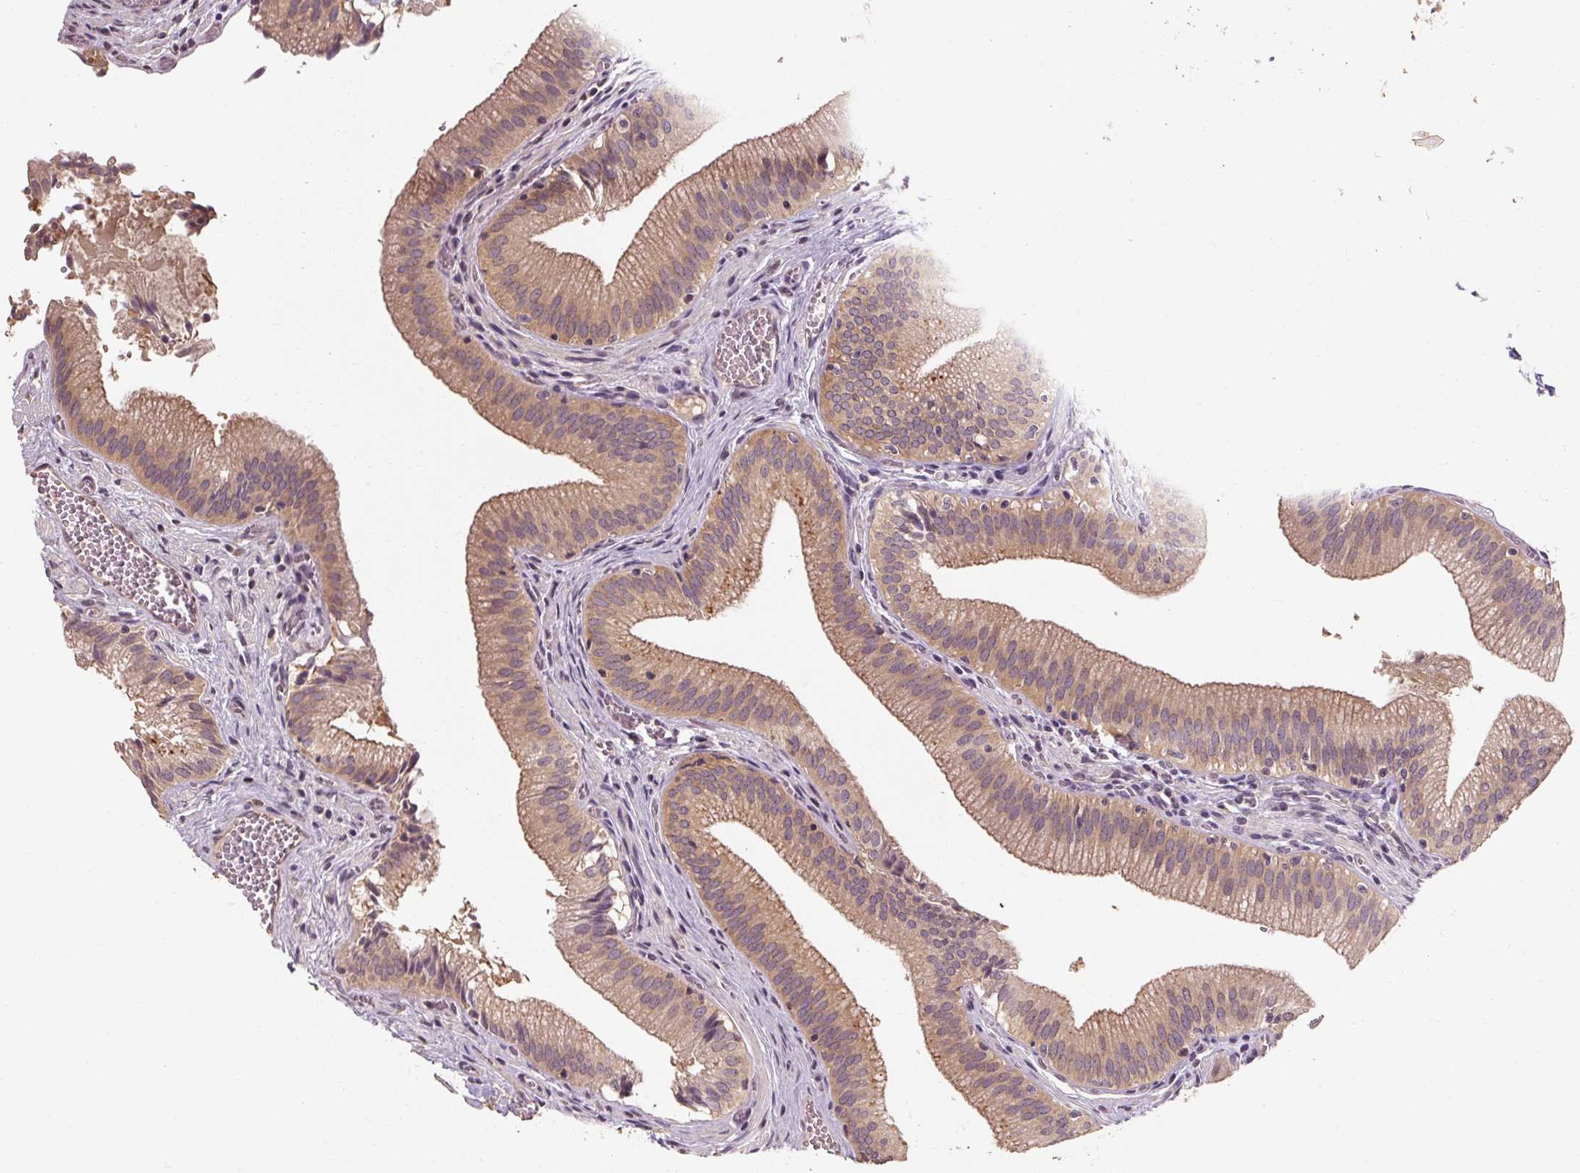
{"staining": {"intensity": "moderate", "quantity": ">75%", "location": "cytoplasmic/membranous"}, "tissue": "gallbladder", "cell_type": "Glandular cells", "image_type": "normal", "snomed": [{"axis": "morphology", "description": "Normal tissue, NOS"}, {"axis": "topography", "description": "Gallbladder"}, {"axis": "topography", "description": "Peripheral nerve tissue"}], "caption": "Moderate cytoplasmic/membranous protein positivity is seen in about >75% of glandular cells in gallbladder. Immunohistochemistry (ihc) stains the protein of interest in brown and the nuclei are stained blue.", "gene": "CFAP65", "patient": {"sex": "male", "age": 17}}